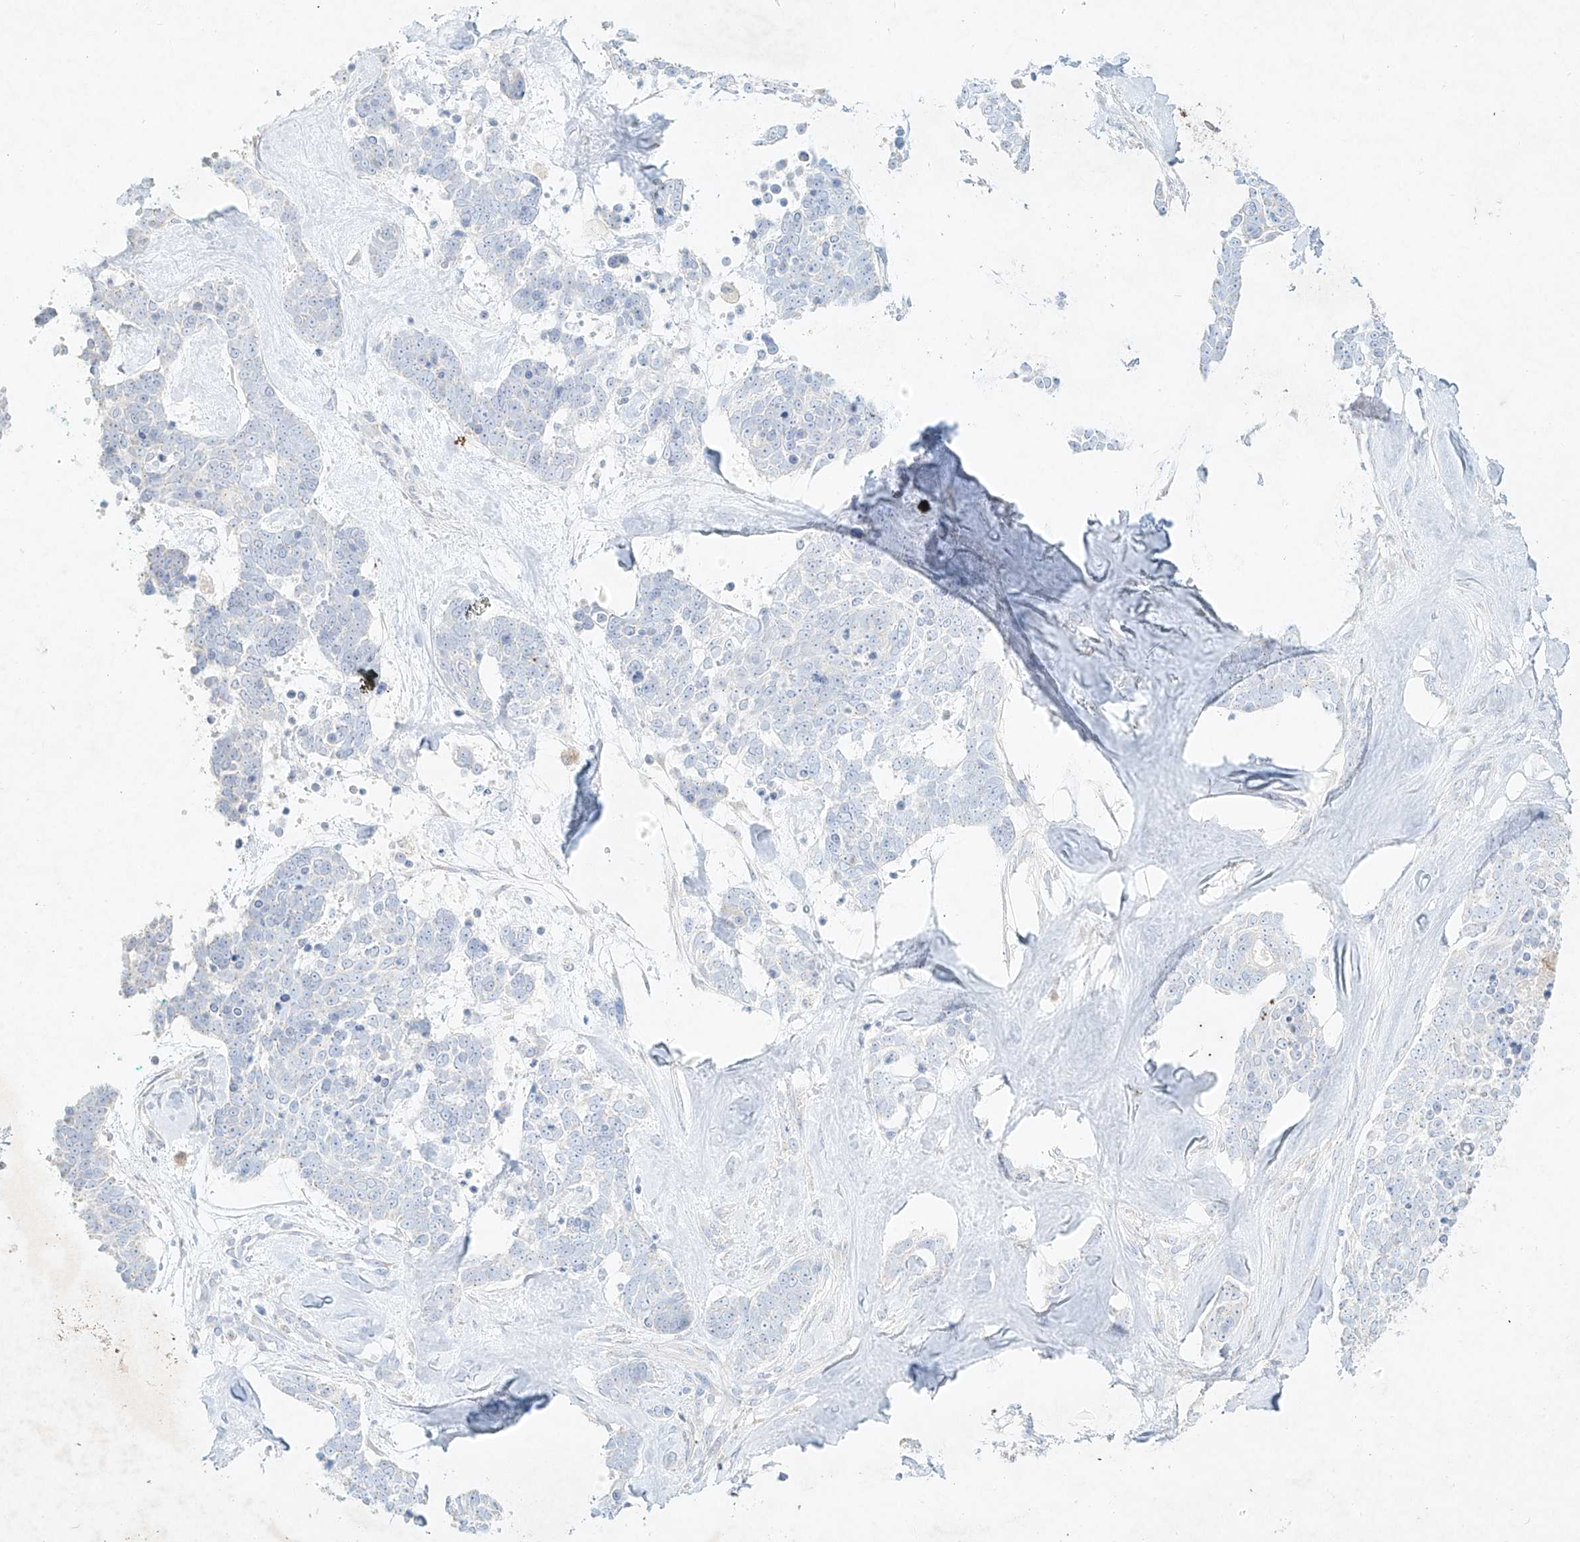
{"staining": {"intensity": "negative", "quantity": "none", "location": "none"}, "tissue": "skin cancer", "cell_type": "Tumor cells", "image_type": "cancer", "snomed": [{"axis": "morphology", "description": "Basal cell carcinoma"}, {"axis": "topography", "description": "Skin"}], "caption": "Tumor cells are negative for brown protein staining in basal cell carcinoma (skin).", "gene": "PLEK", "patient": {"sex": "female", "age": 81}}